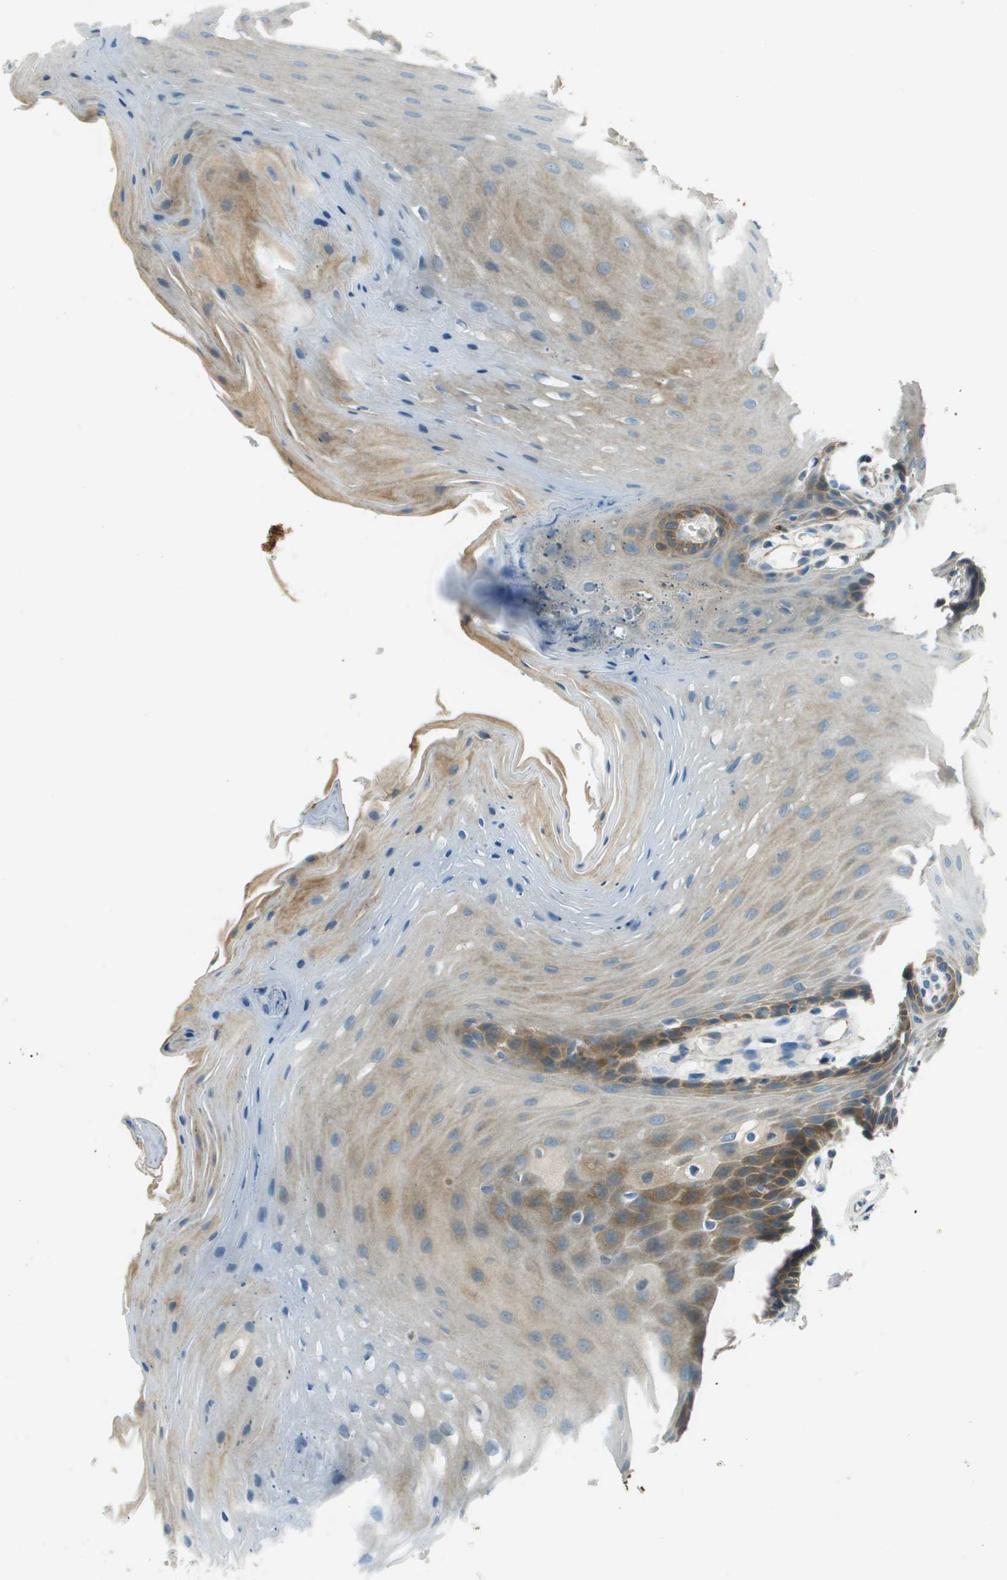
{"staining": {"intensity": "moderate", "quantity": "25%-75%", "location": "cytoplasmic/membranous"}, "tissue": "oral mucosa", "cell_type": "Squamous epithelial cells", "image_type": "normal", "snomed": [{"axis": "morphology", "description": "Normal tissue, NOS"}, {"axis": "morphology", "description": "Squamous cell carcinoma, NOS"}, {"axis": "topography", "description": "Oral tissue"}, {"axis": "topography", "description": "Head-Neck"}], "caption": "Immunohistochemical staining of benign oral mucosa shows medium levels of moderate cytoplasmic/membranous positivity in approximately 25%-75% of squamous epithelial cells.", "gene": "MIGA1", "patient": {"sex": "male", "age": 71}}